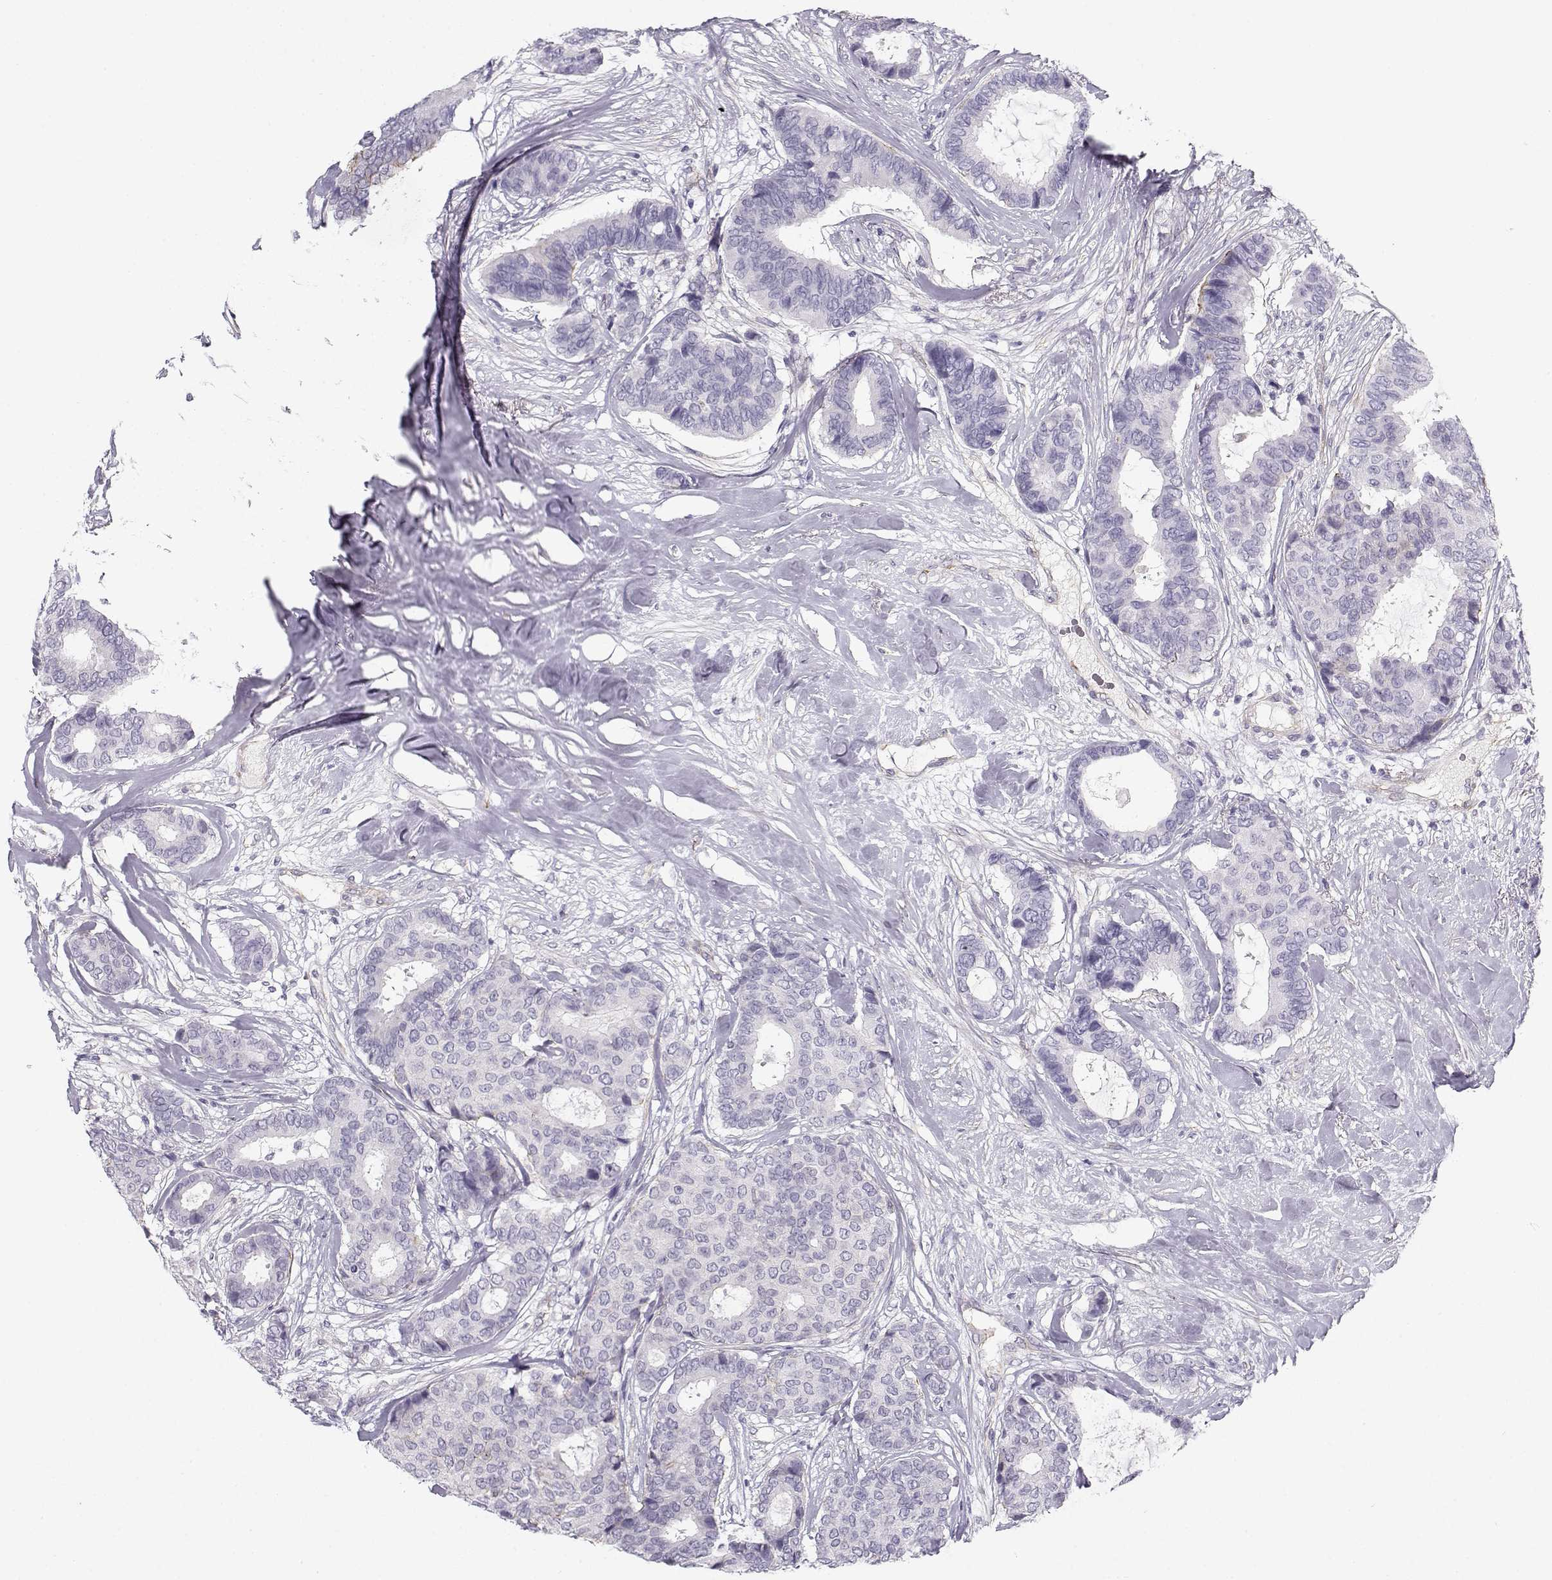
{"staining": {"intensity": "negative", "quantity": "none", "location": "none"}, "tissue": "breast cancer", "cell_type": "Tumor cells", "image_type": "cancer", "snomed": [{"axis": "morphology", "description": "Duct carcinoma"}, {"axis": "topography", "description": "Breast"}], "caption": "Immunohistochemistry of human breast intraductal carcinoma demonstrates no staining in tumor cells.", "gene": "MYO1A", "patient": {"sex": "female", "age": 75}}